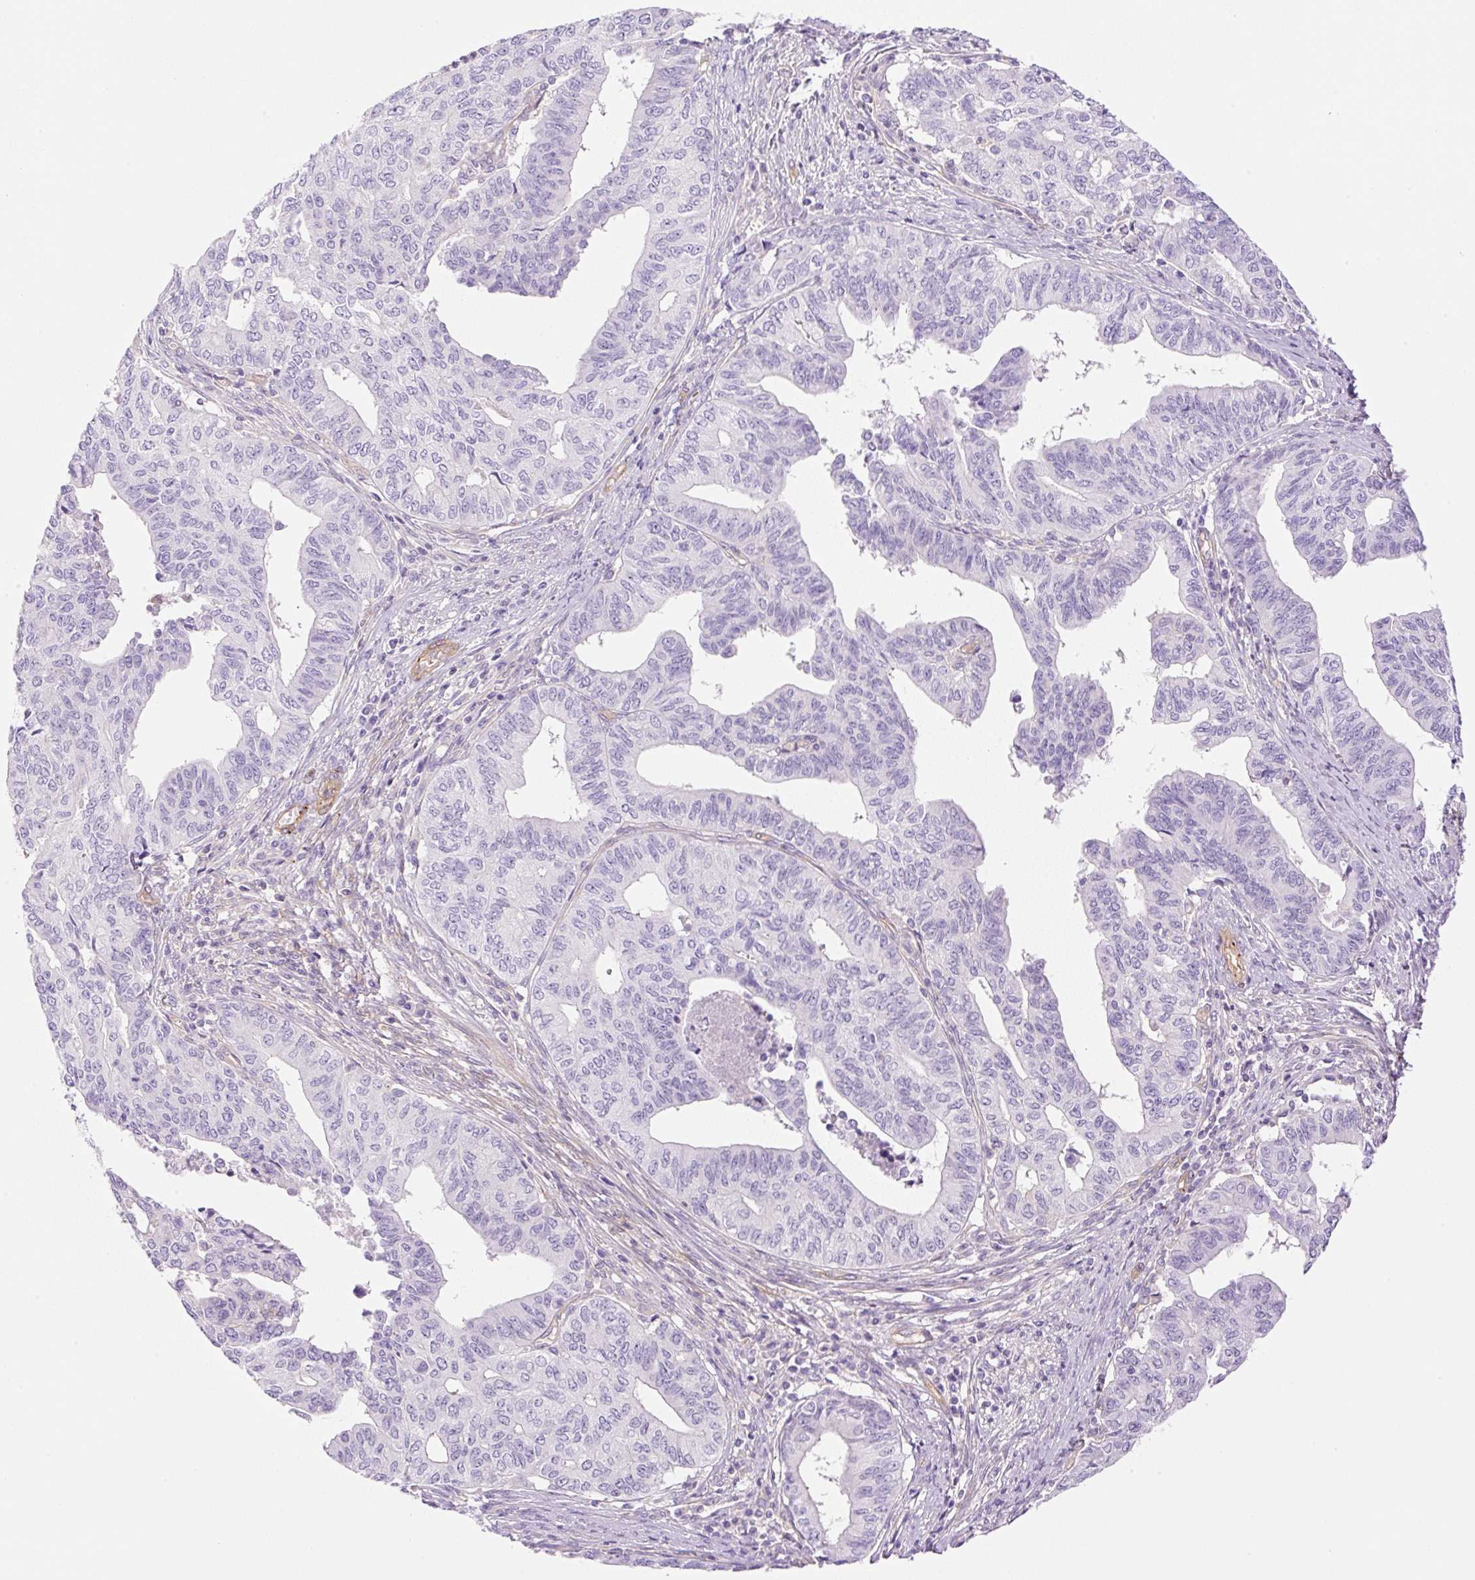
{"staining": {"intensity": "negative", "quantity": "none", "location": "none"}, "tissue": "endometrial cancer", "cell_type": "Tumor cells", "image_type": "cancer", "snomed": [{"axis": "morphology", "description": "Adenocarcinoma, NOS"}, {"axis": "topography", "description": "Endometrium"}], "caption": "DAB (3,3'-diaminobenzidine) immunohistochemical staining of adenocarcinoma (endometrial) demonstrates no significant positivity in tumor cells. (Immunohistochemistry, brightfield microscopy, high magnification).", "gene": "EHD3", "patient": {"sex": "female", "age": 65}}